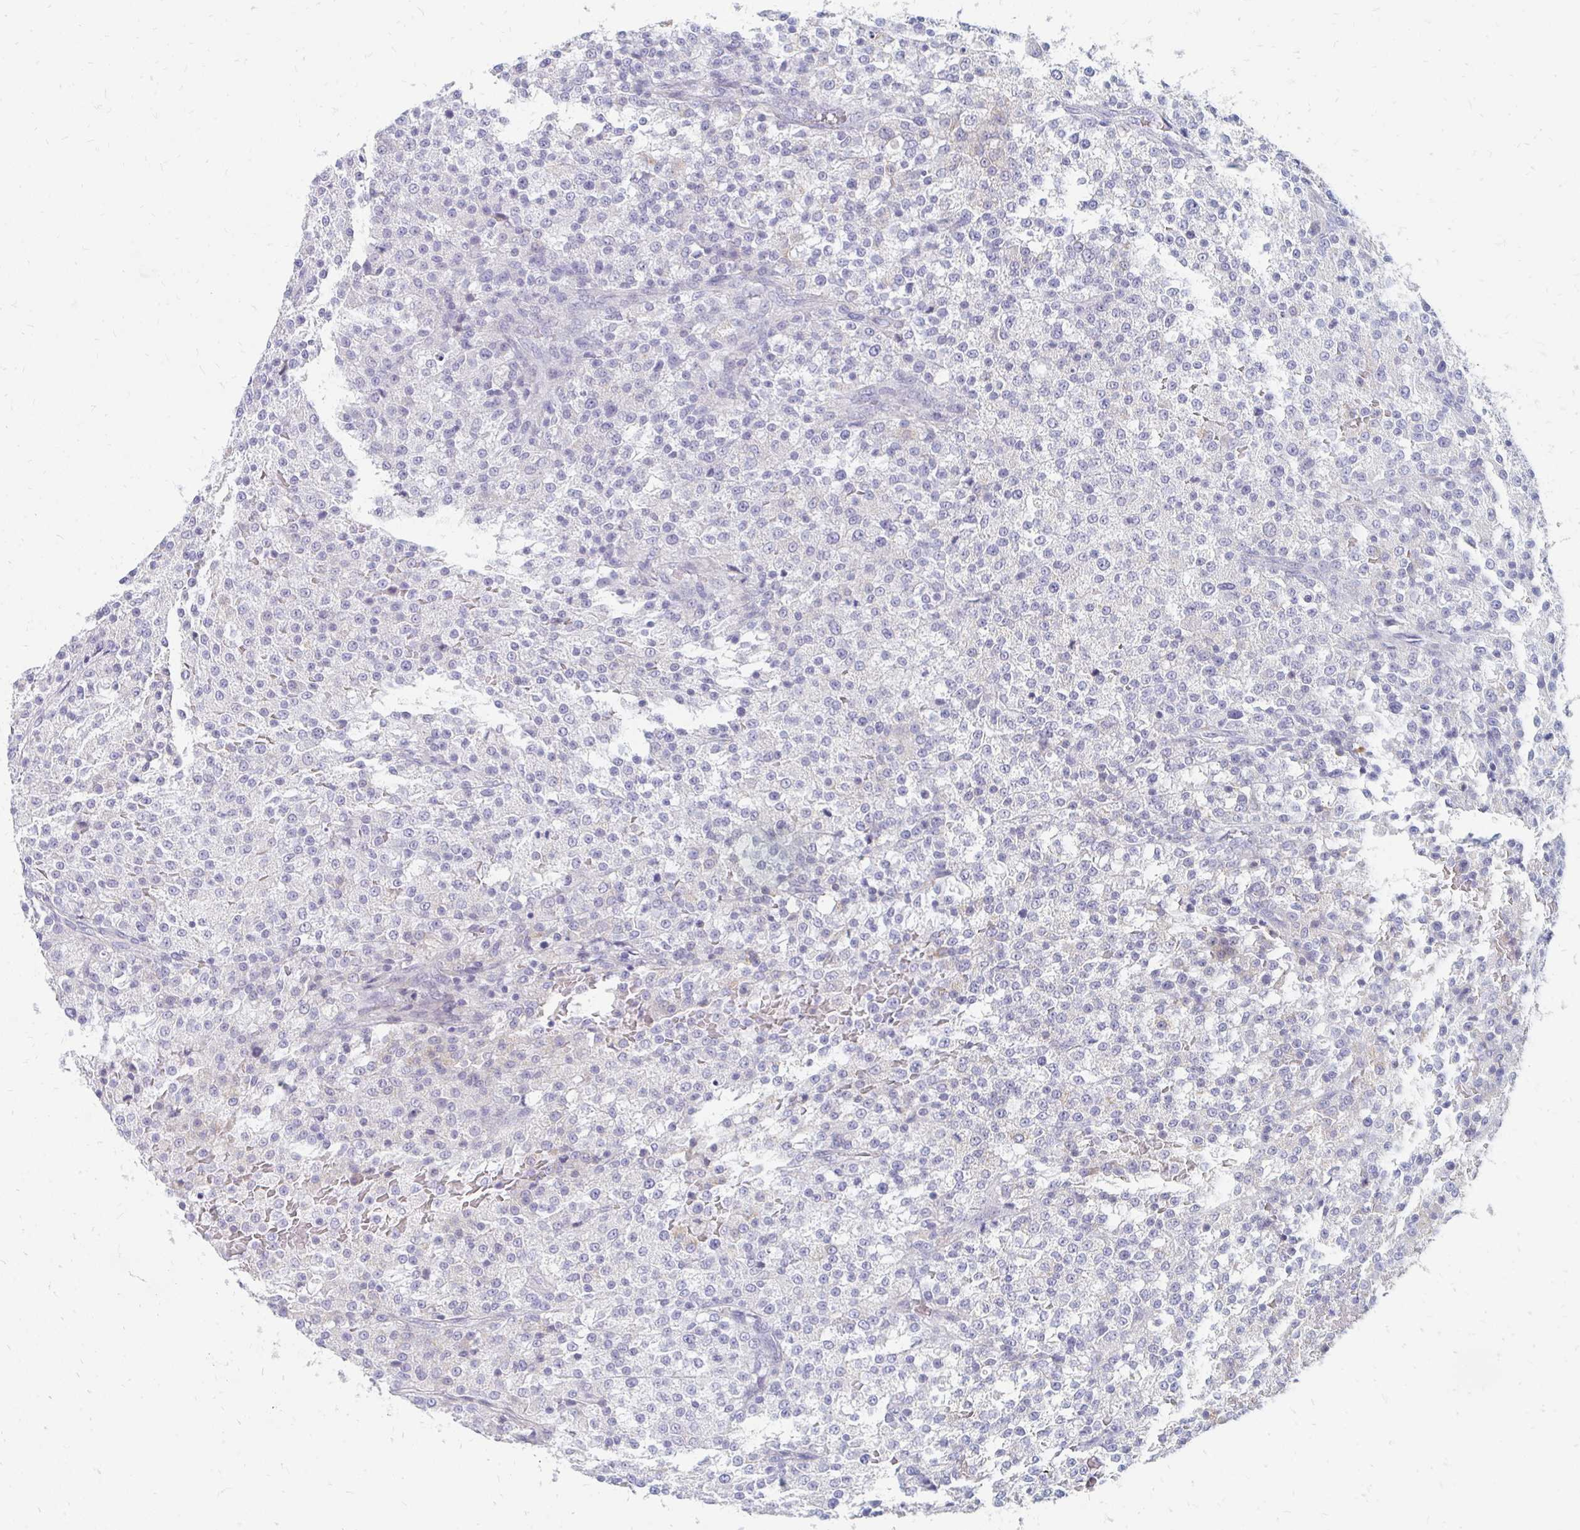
{"staining": {"intensity": "negative", "quantity": "none", "location": "none"}, "tissue": "testis cancer", "cell_type": "Tumor cells", "image_type": "cancer", "snomed": [{"axis": "morphology", "description": "Seminoma, NOS"}, {"axis": "topography", "description": "Testis"}], "caption": "DAB (3,3'-diaminobenzidine) immunohistochemical staining of testis cancer (seminoma) displays no significant staining in tumor cells.", "gene": "OR10V1", "patient": {"sex": "male", "age": 59}}